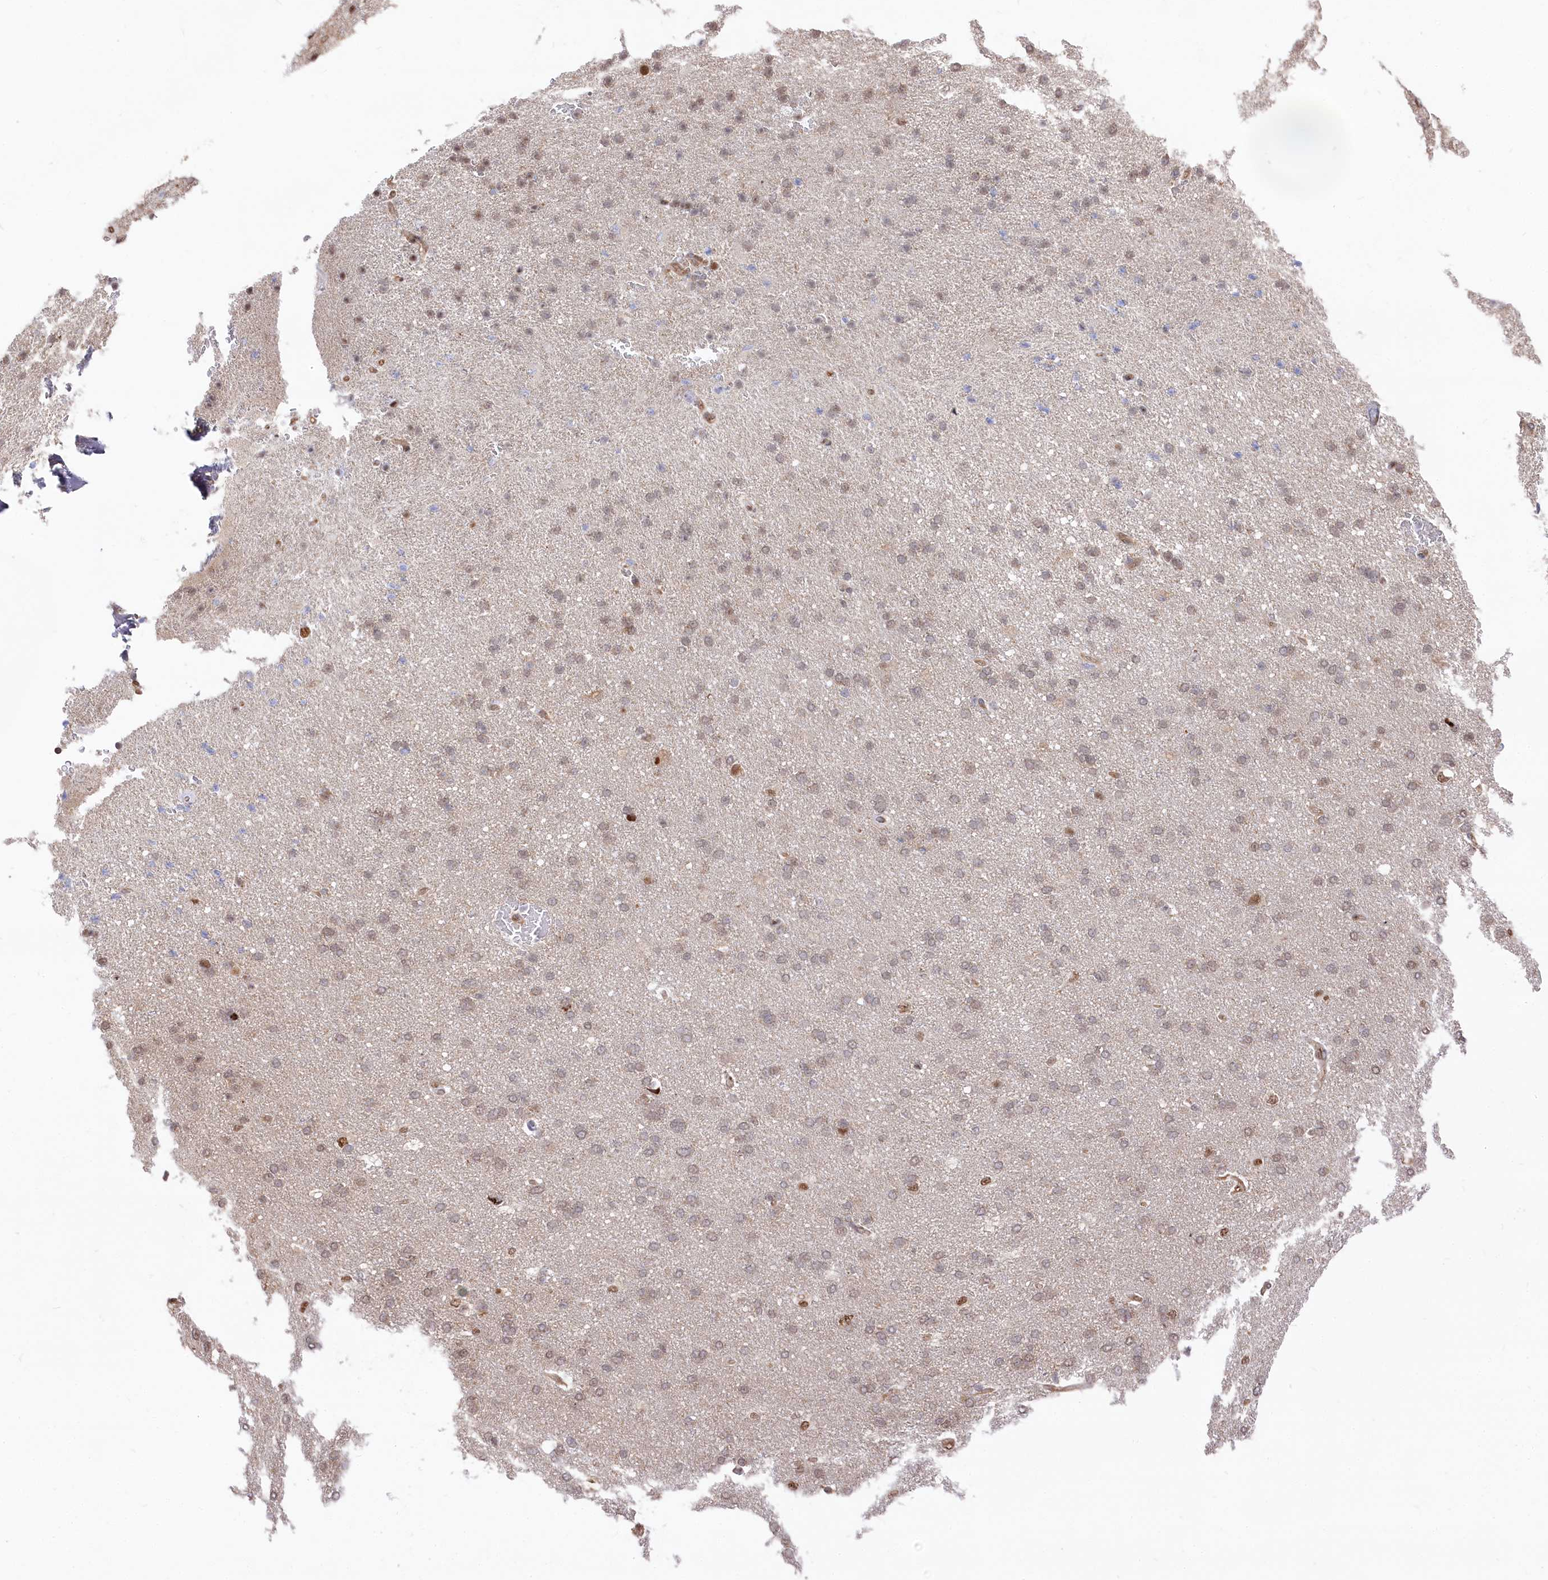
{"staining": {"intensity": "moderate", "quantity": ">75%", "location": "cytoplasmic/membranous,nuclear"}, "tissue": "cerebral cortex", "cell_type": "Endothelial cells", "image_type": "normal", "snomed": [{"axis": "morphology", "description": "Normal tissue, NOS"}, {"axis": "topography", "description": "Cerebral cortex"}], "caption": "Cerebral cortex stained for a protein (brown) exhibits moderate cytoplasmic/membranous,nuclear positive expression in about >75% of endothelial cells.", "gene": "PSMA1", "patient": {"sex": "male", "age": 62}}